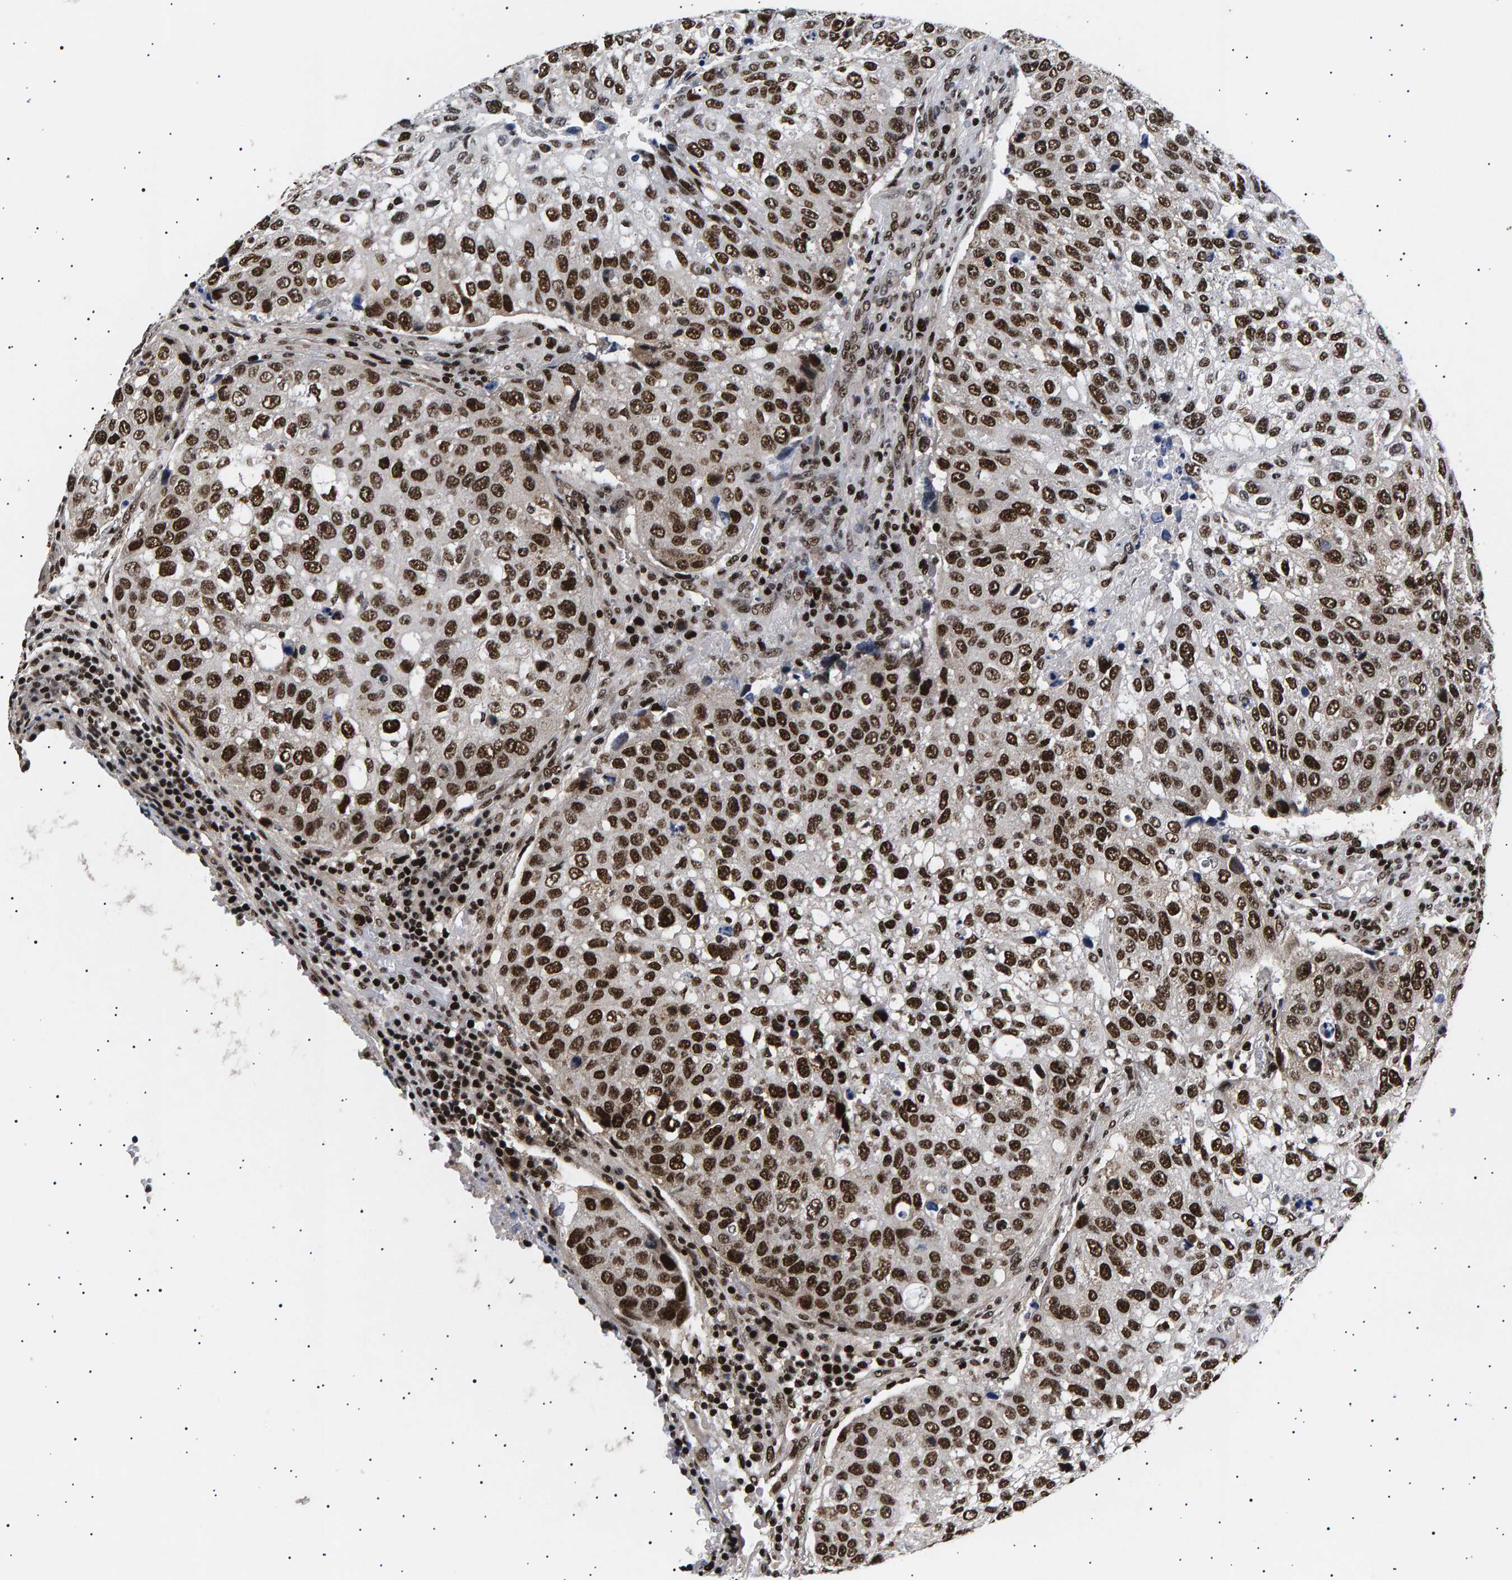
{"staining": {"intensity": "strong", "quantity": ">75%", "location": "nuclear"}, "tissue": "urothelial cancer", "cell_type": "Tumor cells", "image_type": "cancer", "snomed": [{"axis": "morphology", "description": "Urothelial carcinoma, High grade"}, {"axis": "topography", "description": "Lymph node"}, {"axis": "topography", "description": "Urinary bladder"}], "caption": "Immunohistochemistry (DAB) staining of human high-grade urothelial carcinoma demonstrates strong nuclear protein positivity in about >75% of tumor cells.", "gene": "ANKRD40", "patient": {"sex": "male", "age": 51}}